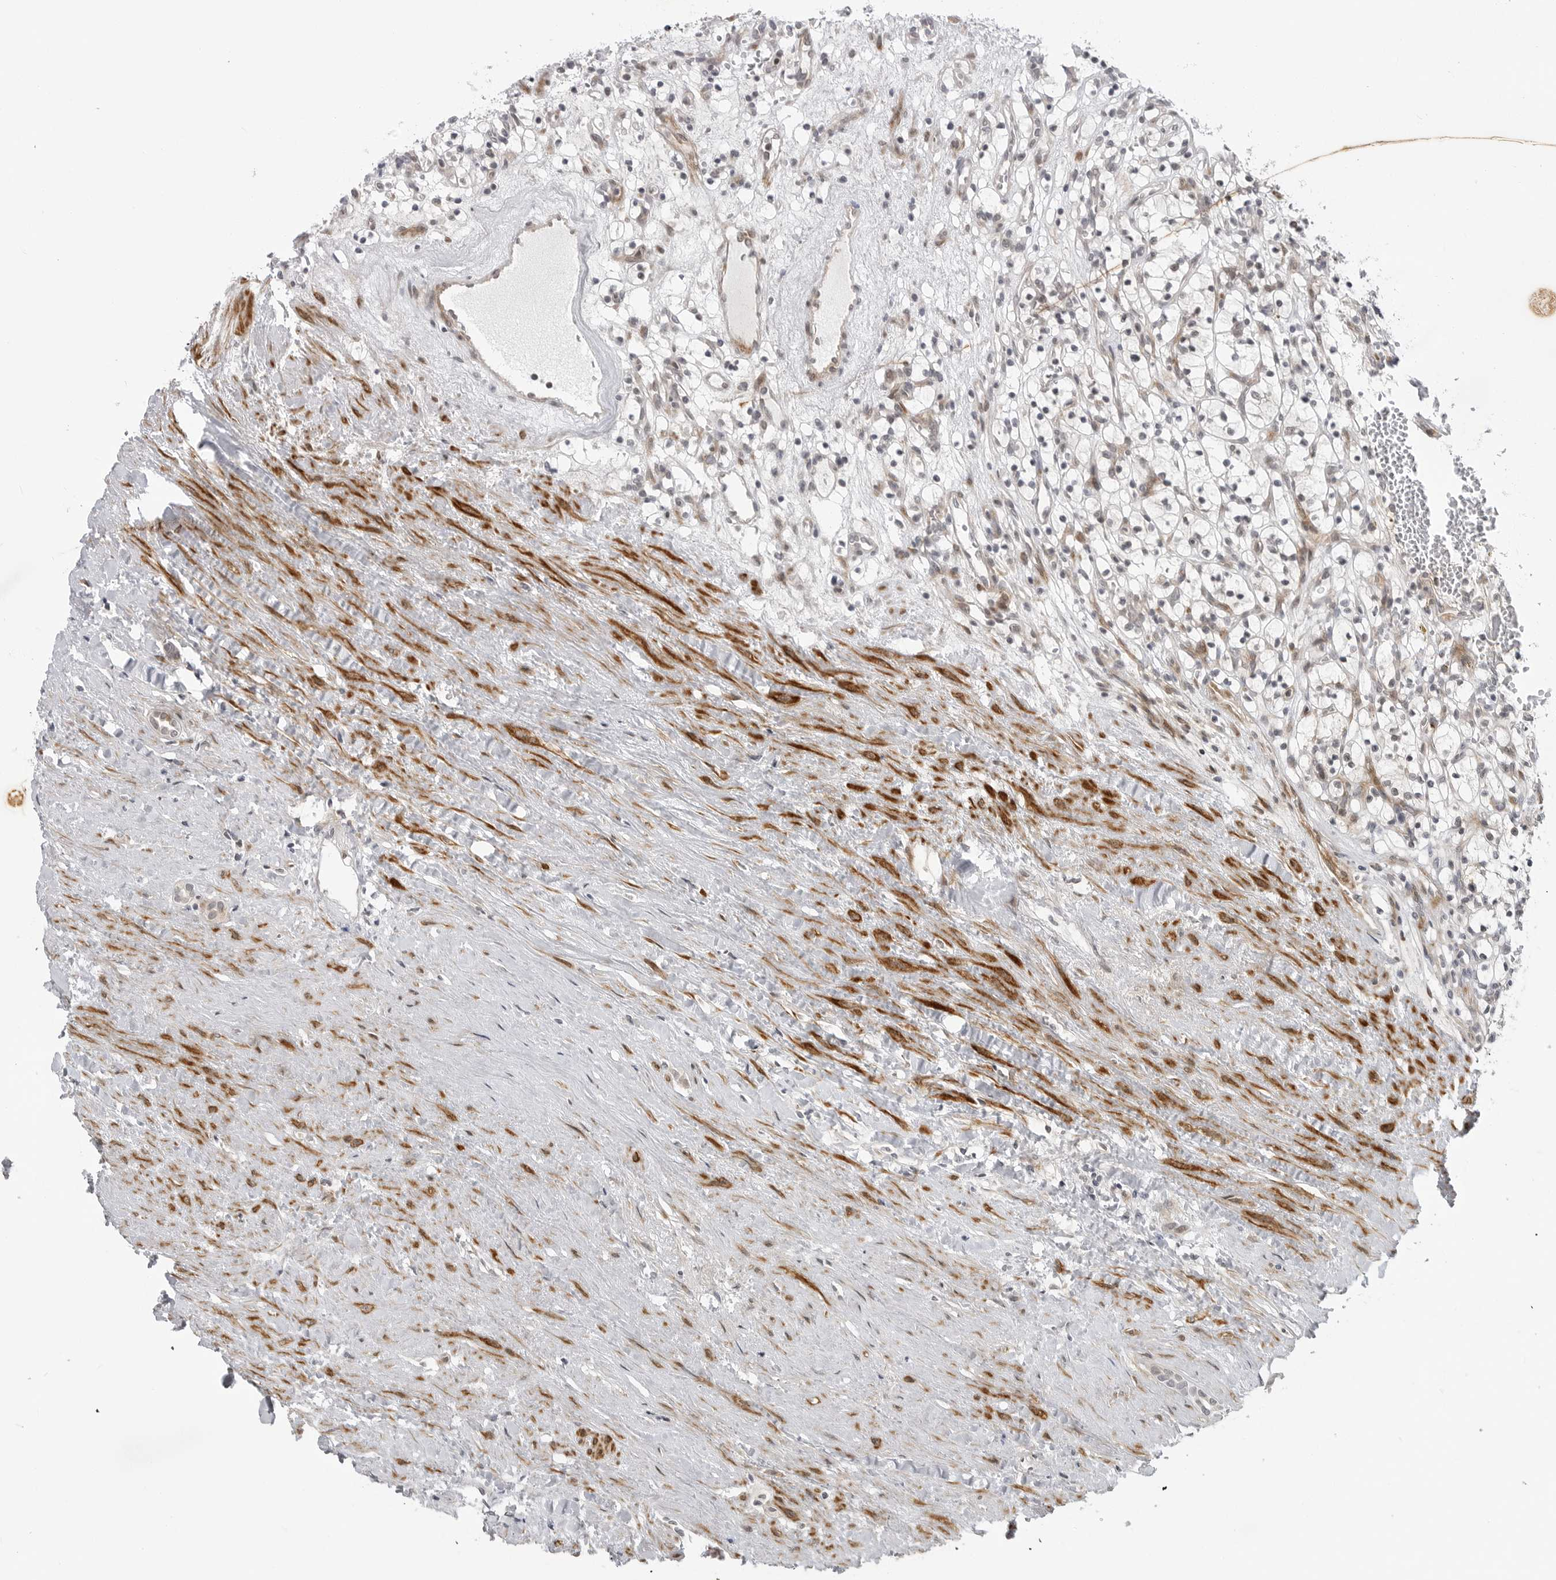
{"staining": {"intensity": "negative", "quantity": "none", "location": "none"}, "tissue": "renal cancer", "cell_type": "Tumor cells", "image_type": "cancer", "snomed": [{"axis": "morphology", "description": "Adenocarcinoma, NOS"}, {"axis": "topography", "description": "Kidney"}], "caption": "DAB immunohistochemical staining of human renal cancer shows no significant staining in tumor cells.", "gene": "ADAMTS5", "patient": {"sex": "female", "age": 57}}